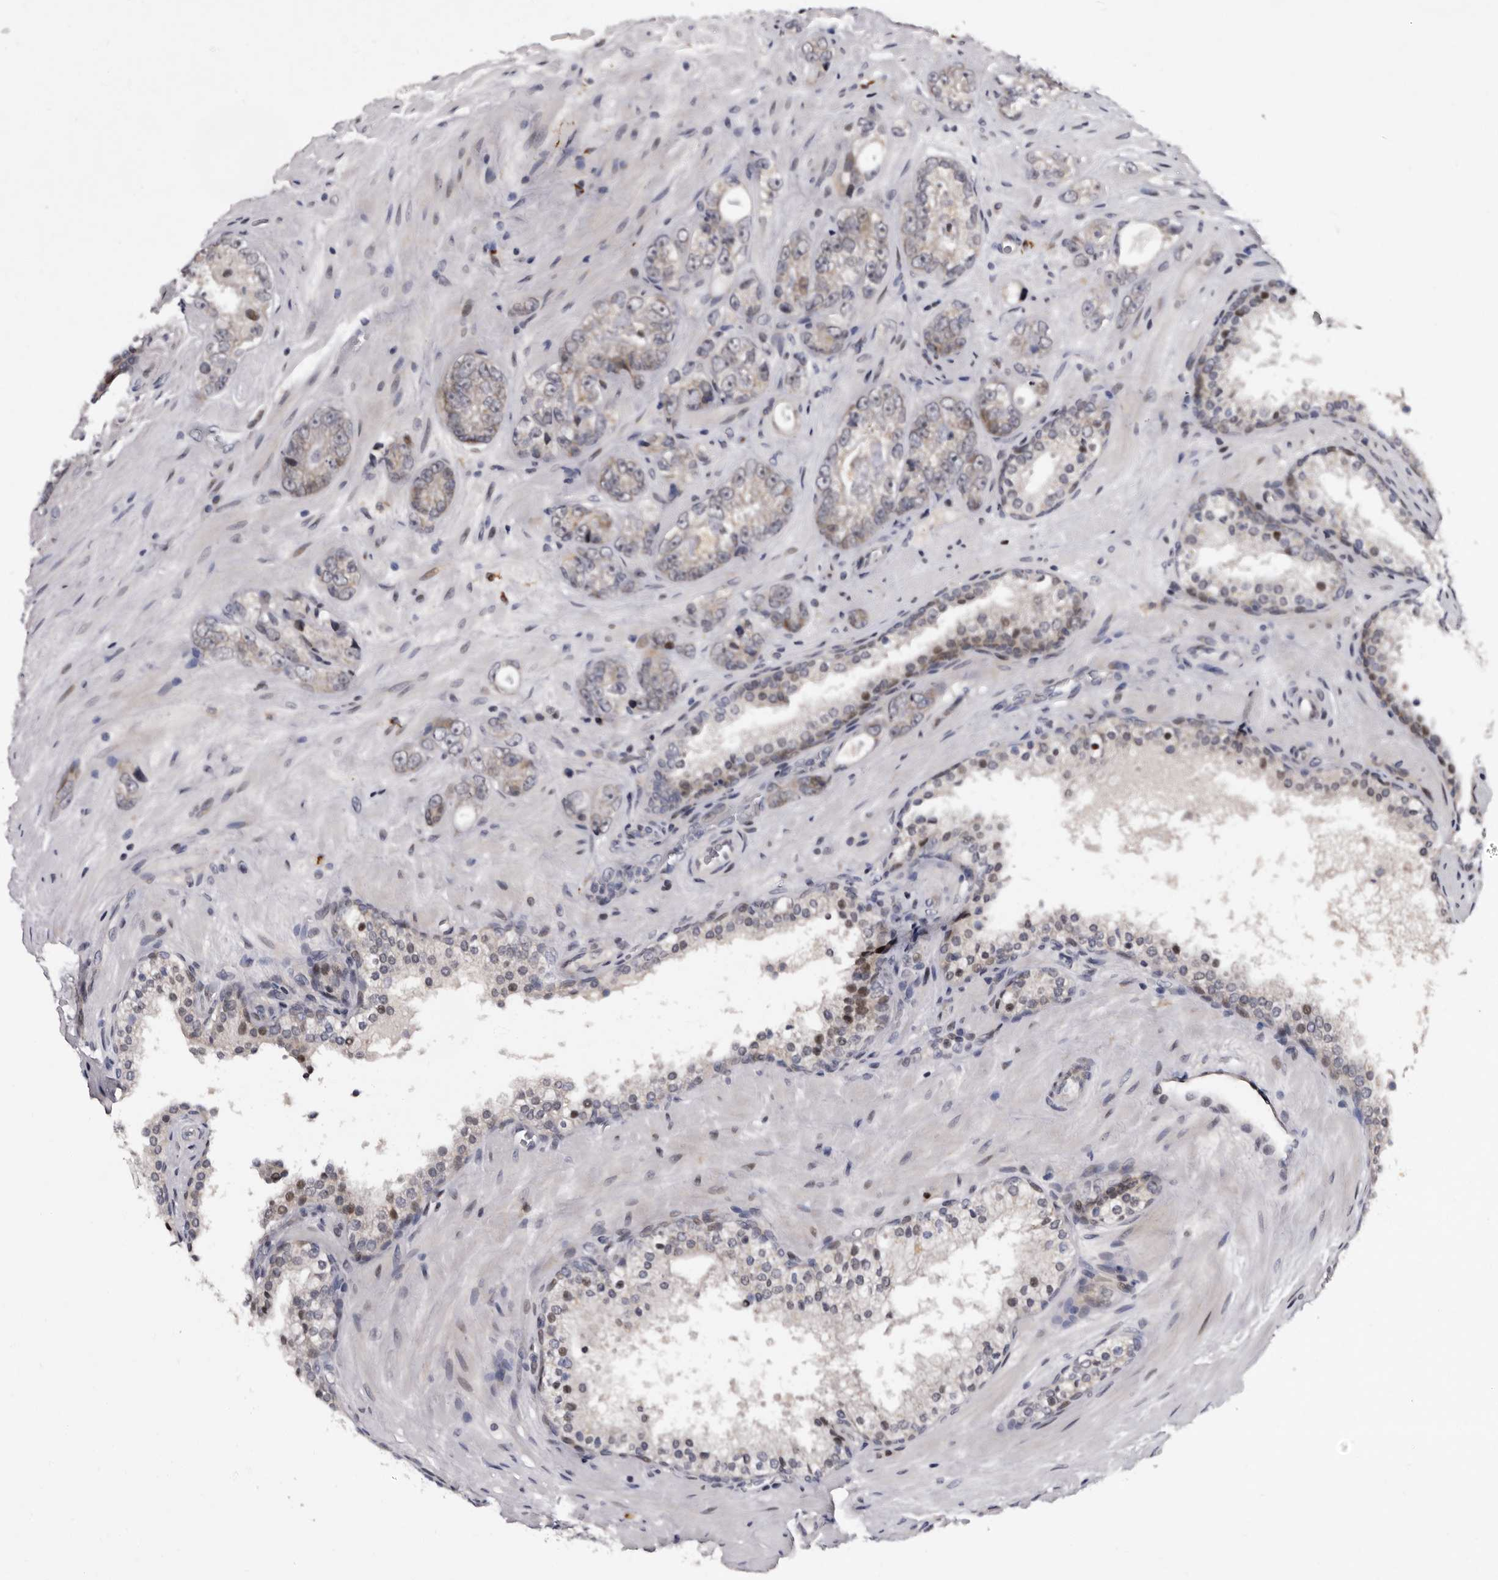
{"staining": {"intensity": "negative", "quantity": "none", "location": "none"}, "tissue": "prostate cancer", "cell_type": "Tumor cells", "image_type": "cancer", "snomed": [{"axis": "morphology", "description": "Adenocarcinoma, High grade"}, {"axis": "topography", "description": "Prostate"}], "caption": "IHC histopathology image of neoplastic tissue: high-grade adenocarcinoma (prostate) stained with DAB (3,3'-diaminobenzidine) demonstrates no significant protein expression in tumor cells.", "gene": "TNKS", "patient": {"sex": "male", "age": 56}}